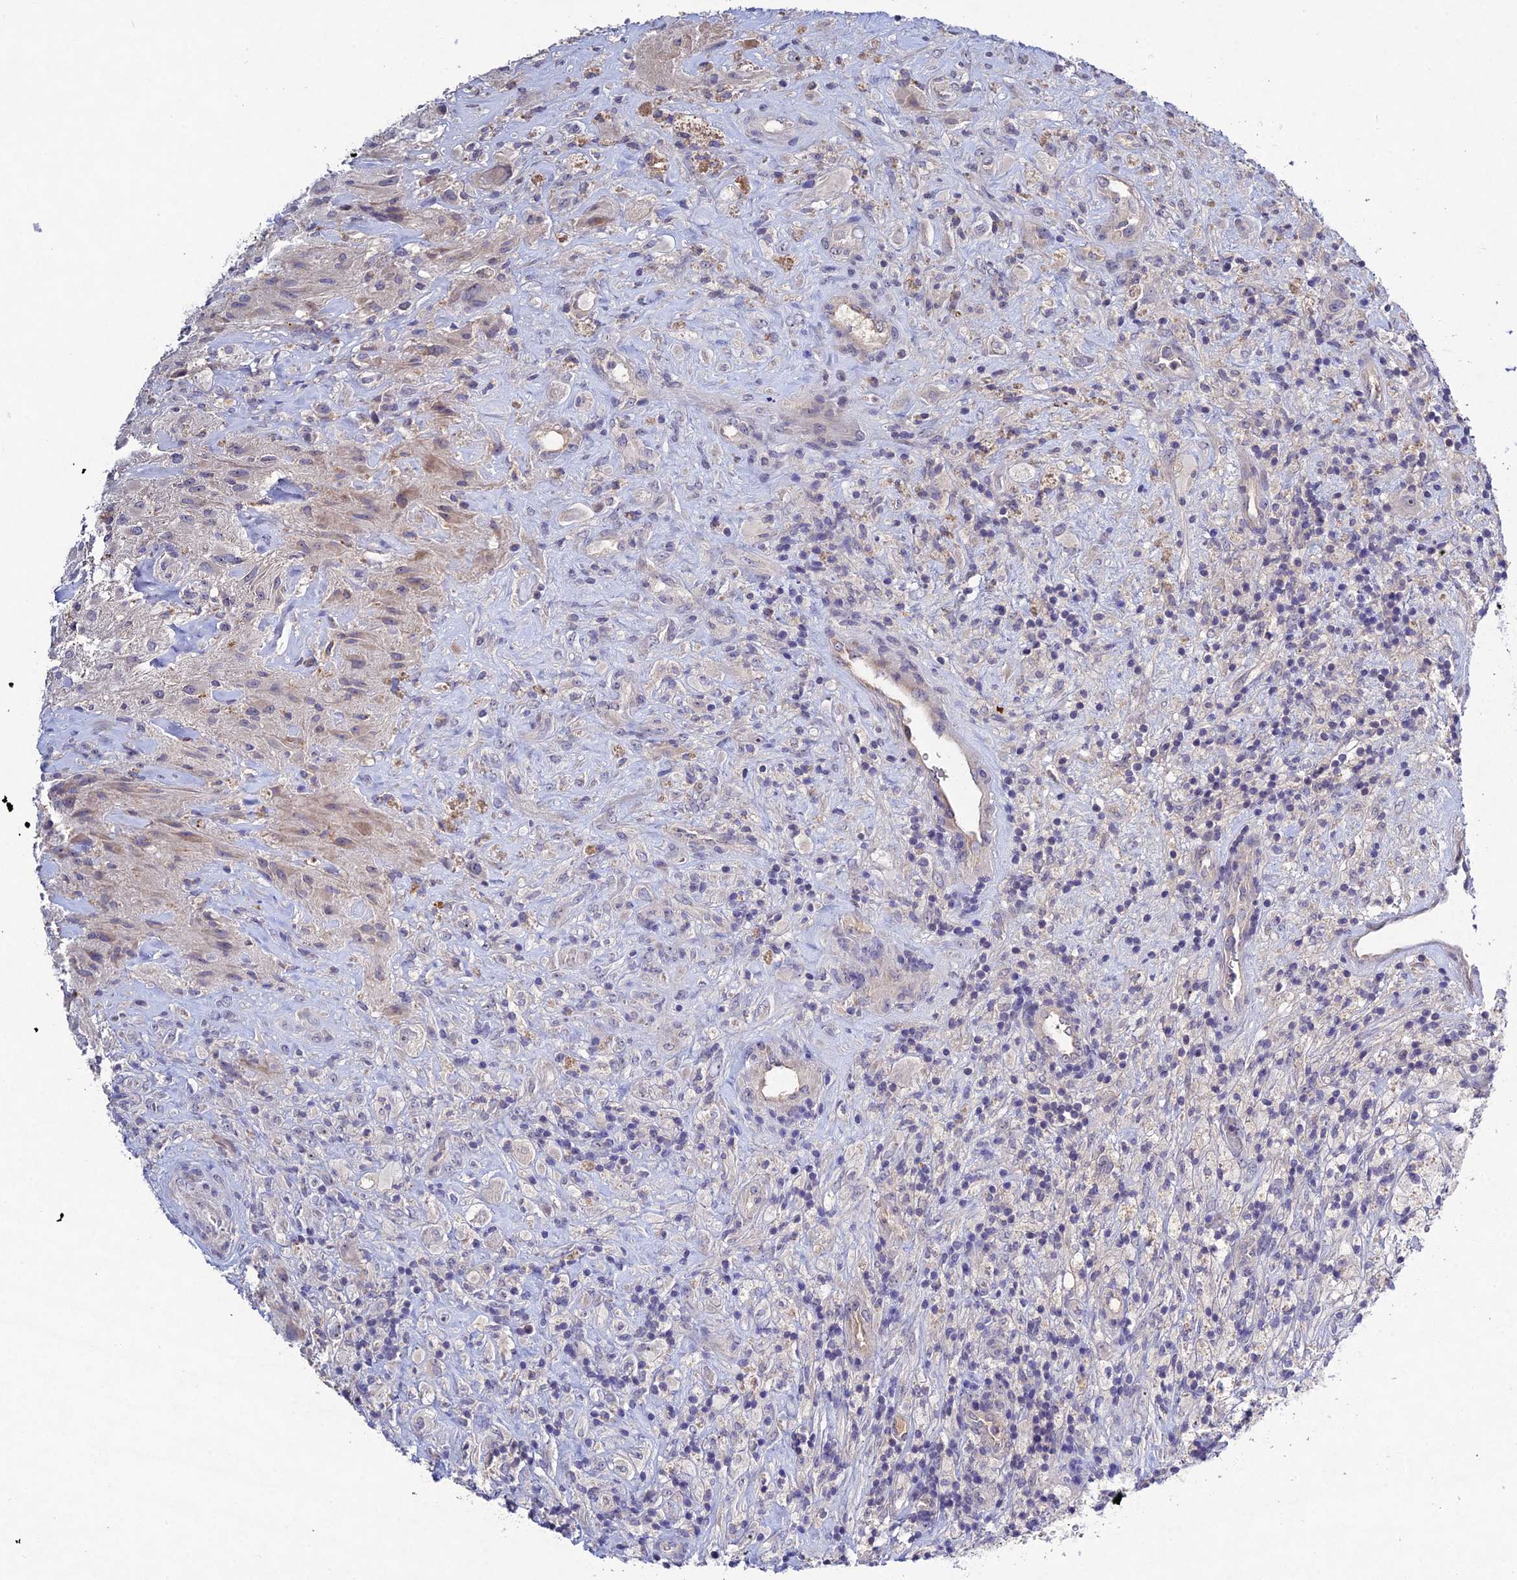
{"staining": {"intensity": "negative", "quantity": "none", "location": "none"}, "tissue": "glioma", "cell_type": "Tumor cells", "image_type": "cancer", "snomed": [{"axis": "morphology", "description": "Glioma, malignant, High grade"}, {"axis": "topography", "description": "Brain"}], "caption": "A high-resolution histopathology image shows immunohistochemistry (IHC) staining of glioma, which demonstrates no significant expression in tumor cells.", "gene": "CHST5", "patient": {"sex": "male", "age": 69}}